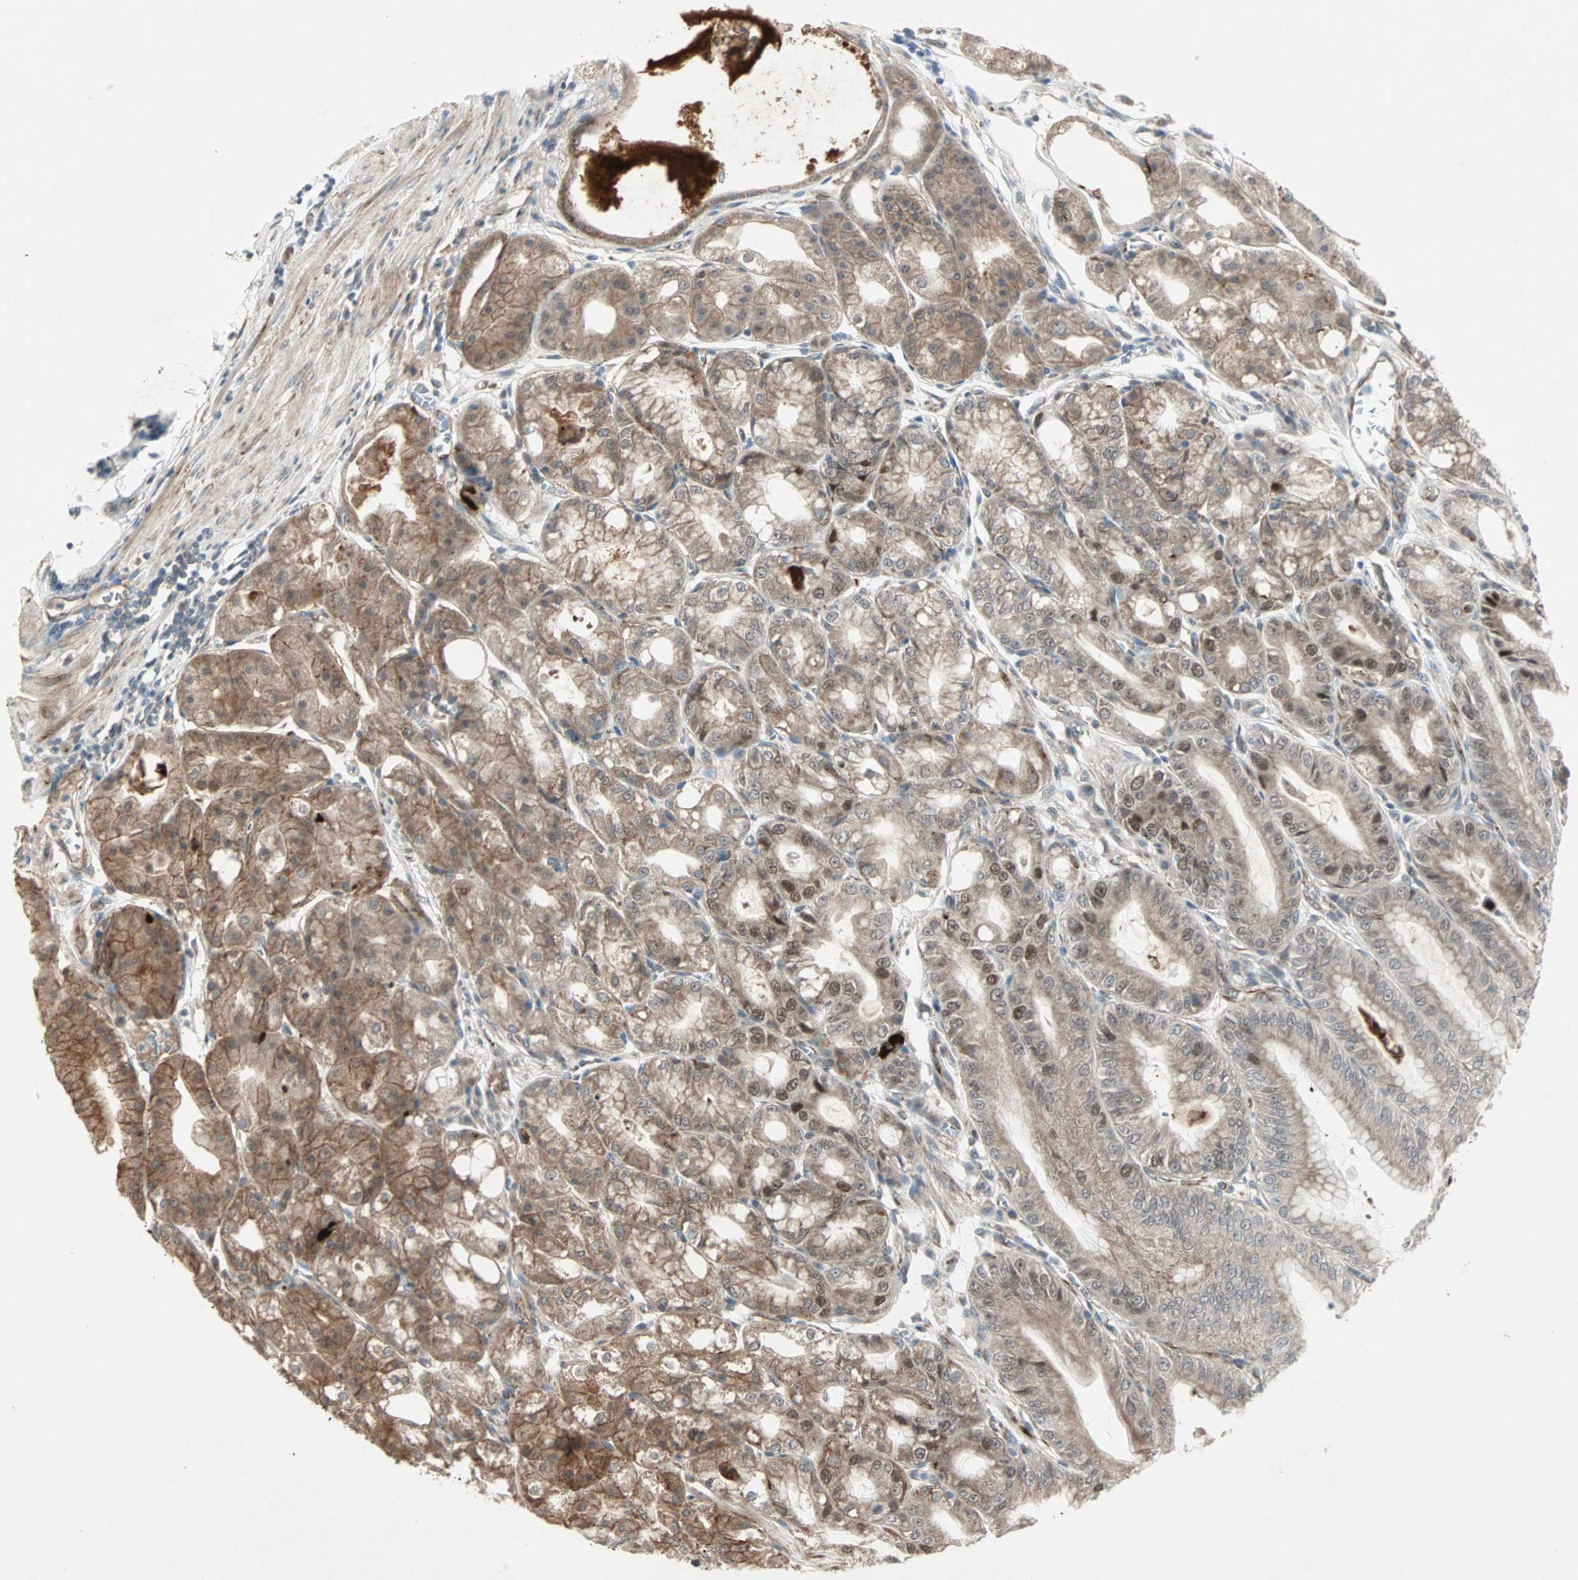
{"staining": {"intensity": "moderate", "quantity": ">75%", "location": "cytoplasmic/membranous,nuclear"}, "tissue": "stomach", "cell_type": "Glandular cells", "image_type": "normal", "snomed": [{"axis": "morphology", "description": "Normal tissue, NOS"}, {"axis": "topography", "description": "Stomach, lower"}], "caption": "Immunohistochemistry (DAB) staining of benign human stomach displays moderate cytoplasmic/membranous,nuclear protein staining in about >75% of glandular cells.", "gene": "ZNF37A", "patient": {"sex": "male", "age": 71}}